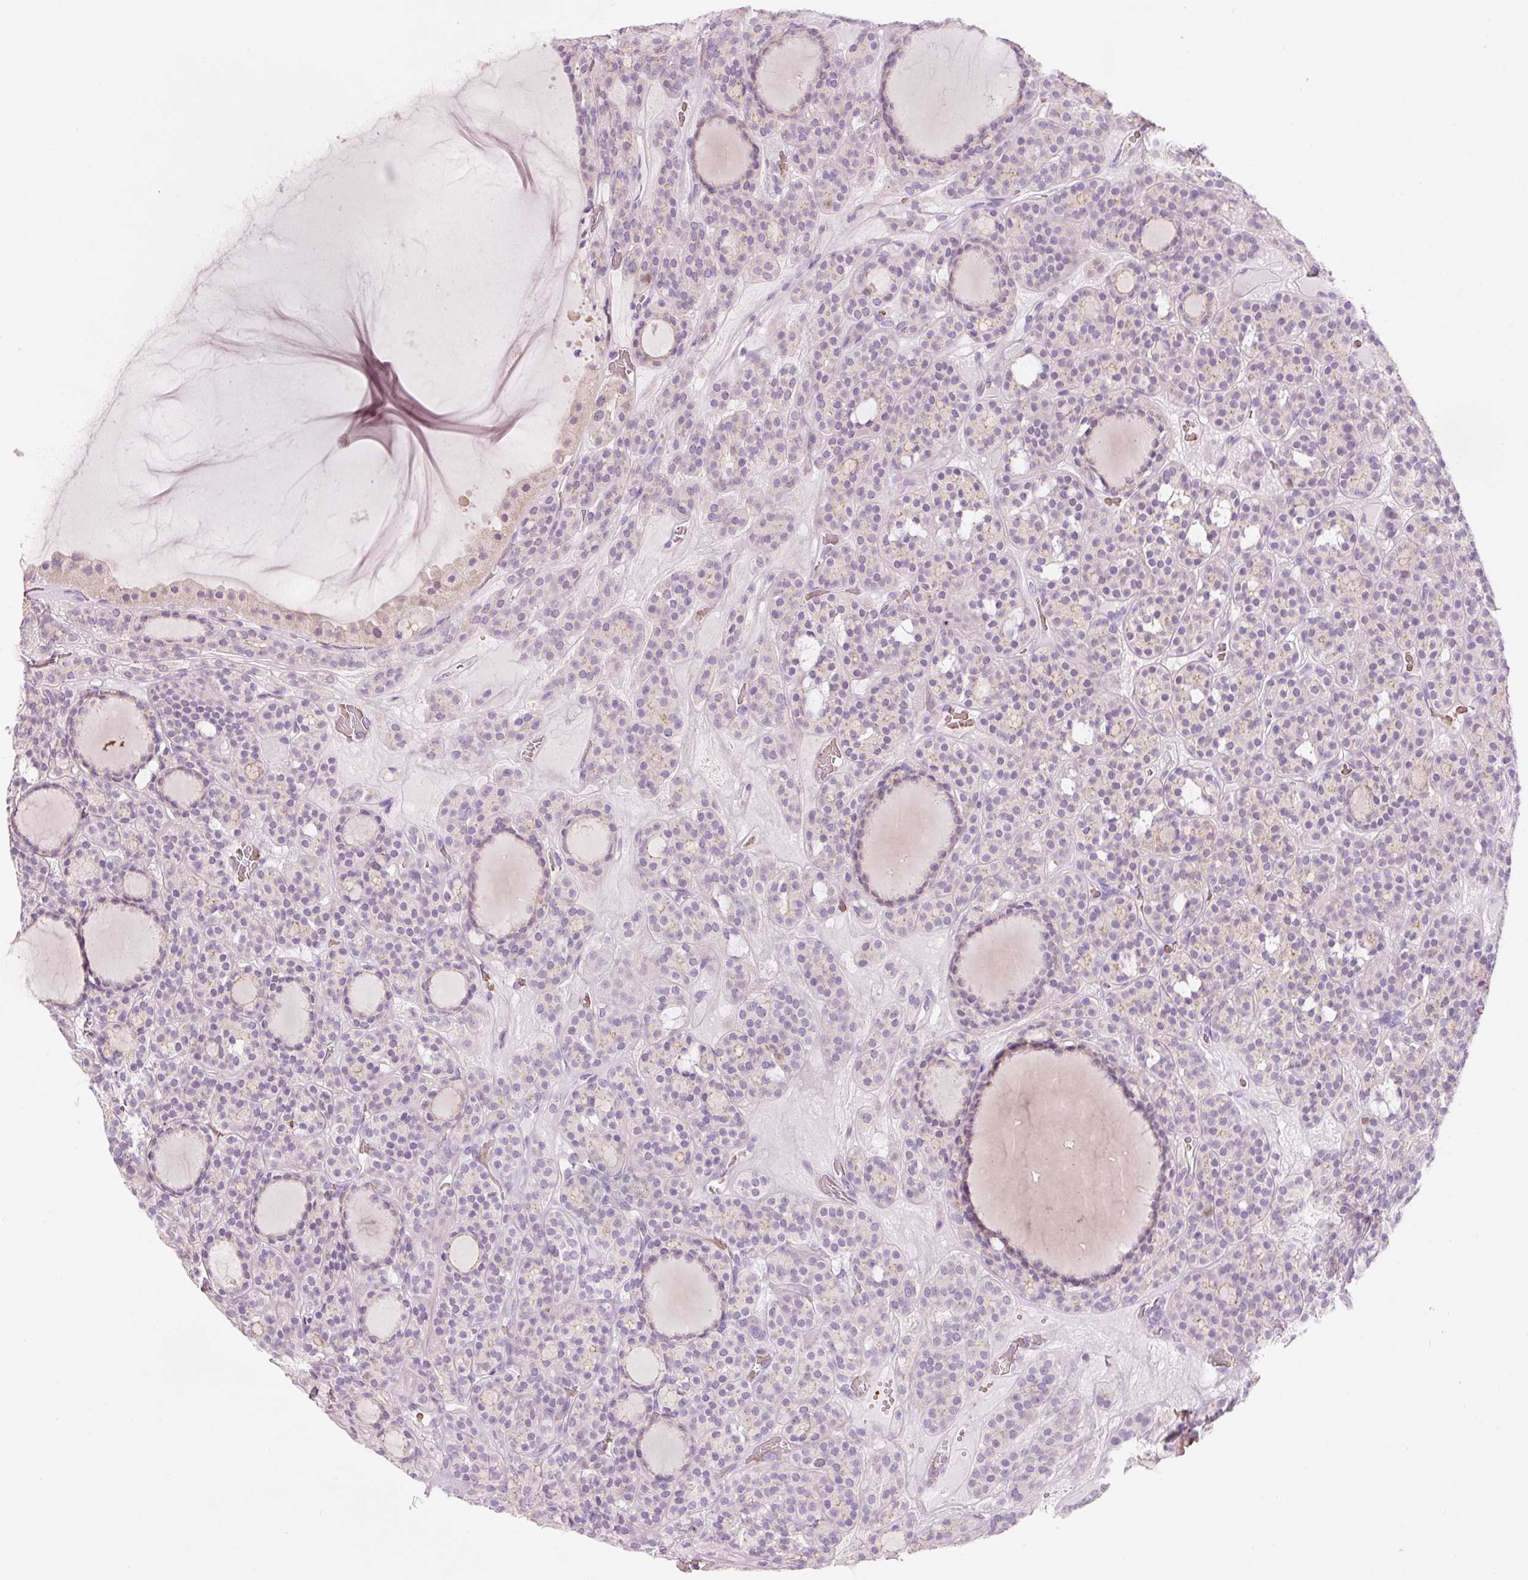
{"staining": {"intensity": "negative", "quantity": "none", "location": "none"}, "tissue": "thyroid cancer", "cell_type": "Tumor cells", "image_type": "cancer", "snomed": [{"axis": "morphology", "description": "Follicular adenoma carcinoma, NOS"}, {"axis": "topography", "description": "Thyroid gland"}], "caption": "Tumor cells show no significant protein positivity in thyroid cancer (follicular adenoma carcinoma). The staining is performed using DAB brown chromogen with nuclei counter-stained in using hematoxylin.", "gene": "DHRS11", "patient": {"sex": "female", "age": 63}}